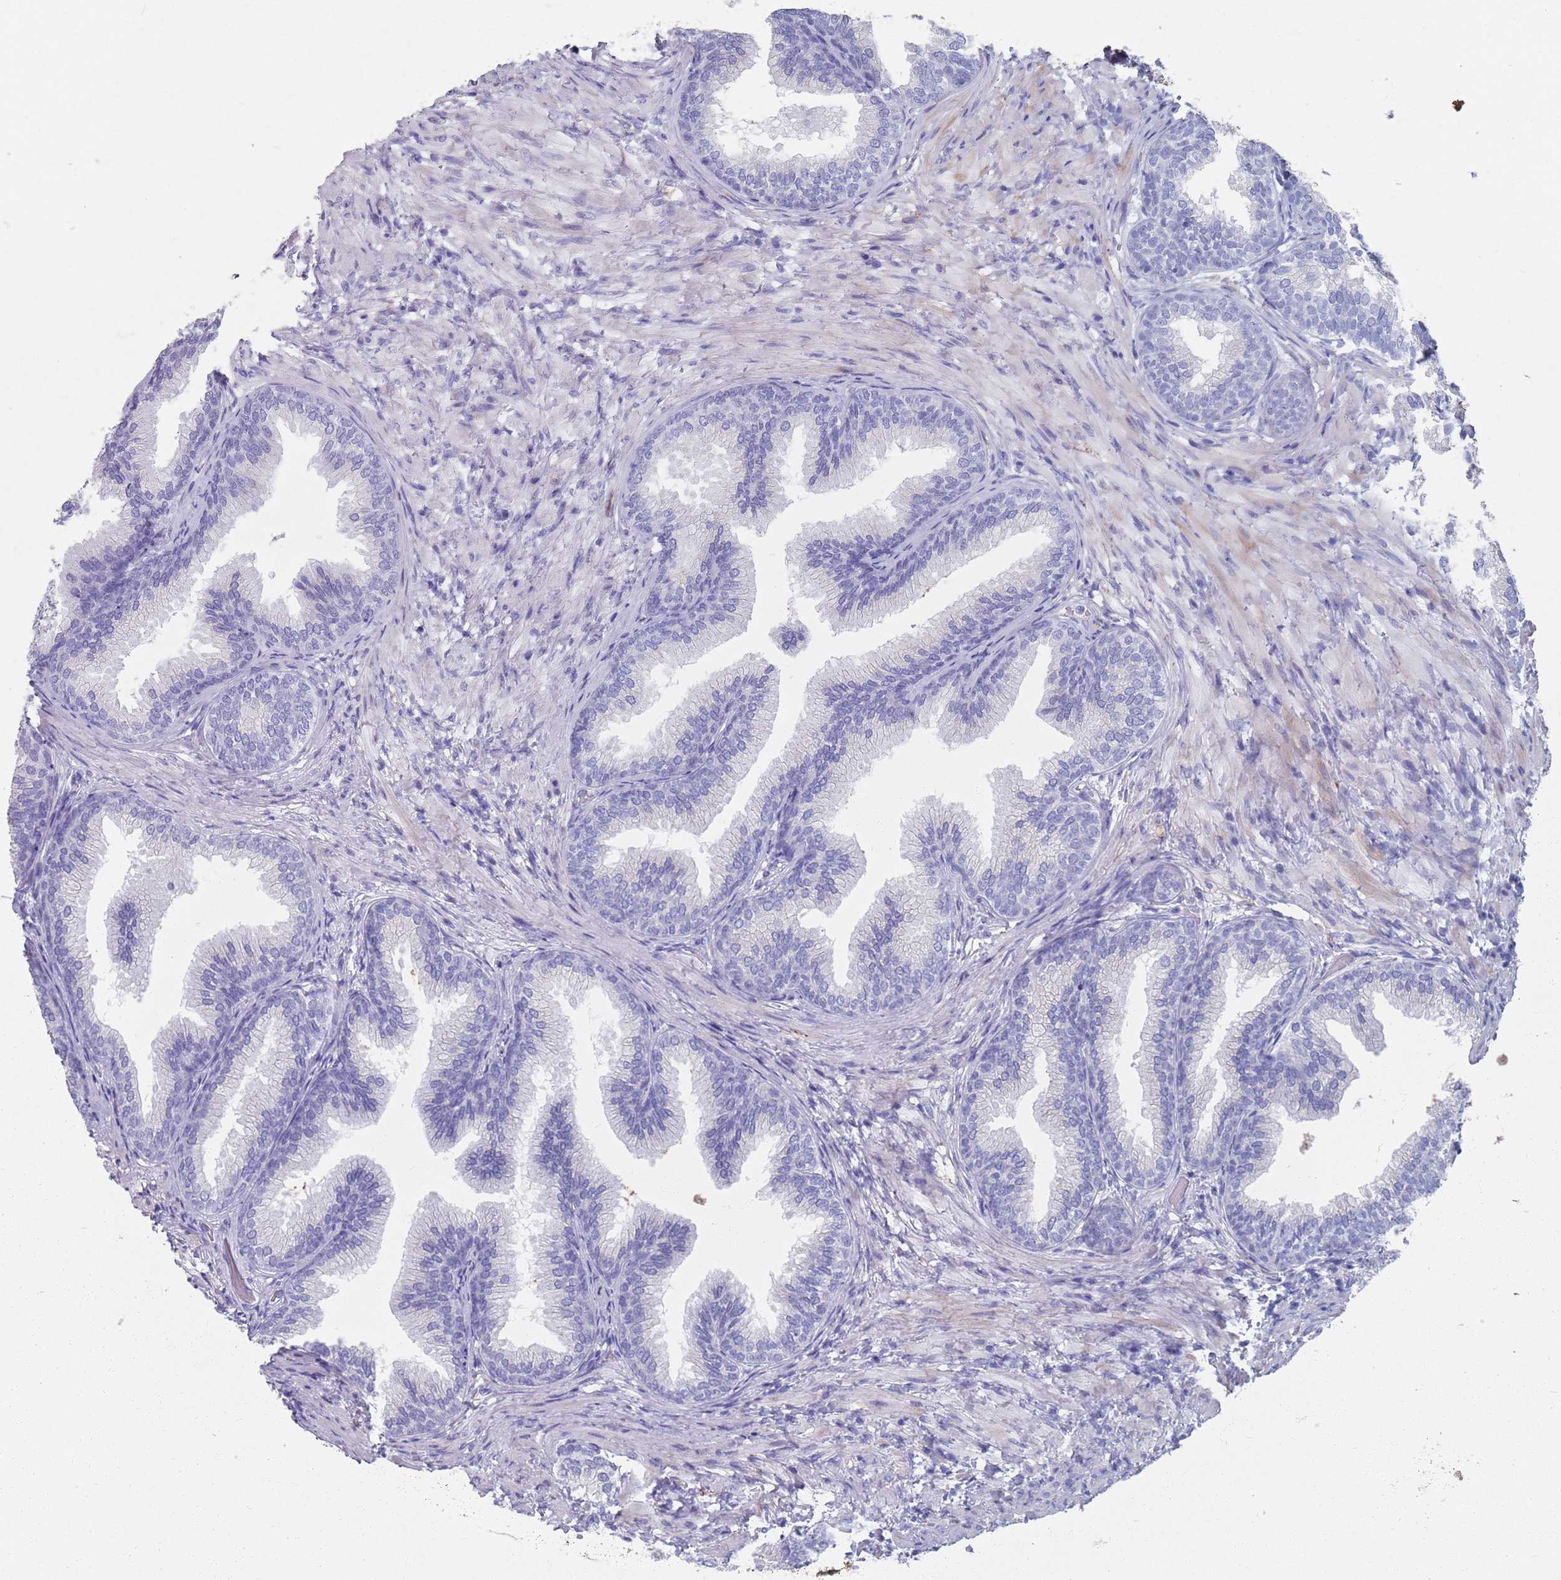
{"staining": {"intensity": "negative", "quantity": "none", "location": "none"}, "tissue": "prostate", "cell_type": "Glandular cells", "image_type": "normal", "snomed": [{"axis": "morphology", "description": "Normal tissue, NOS"}, {"axis": "topography", "description": "Prostate"}], "caption": "Immunohistochemical staining of unremarkable human prostate demonstrates no significant staining in glandular cells. Brightfield microscopy of immunohistochemistry (IHC) stained with DAB (brown) and hematoxylin (blue), captured at high magnification.", "gene": "PLOD1", "patient": {"sex": "male", "age": 76}}